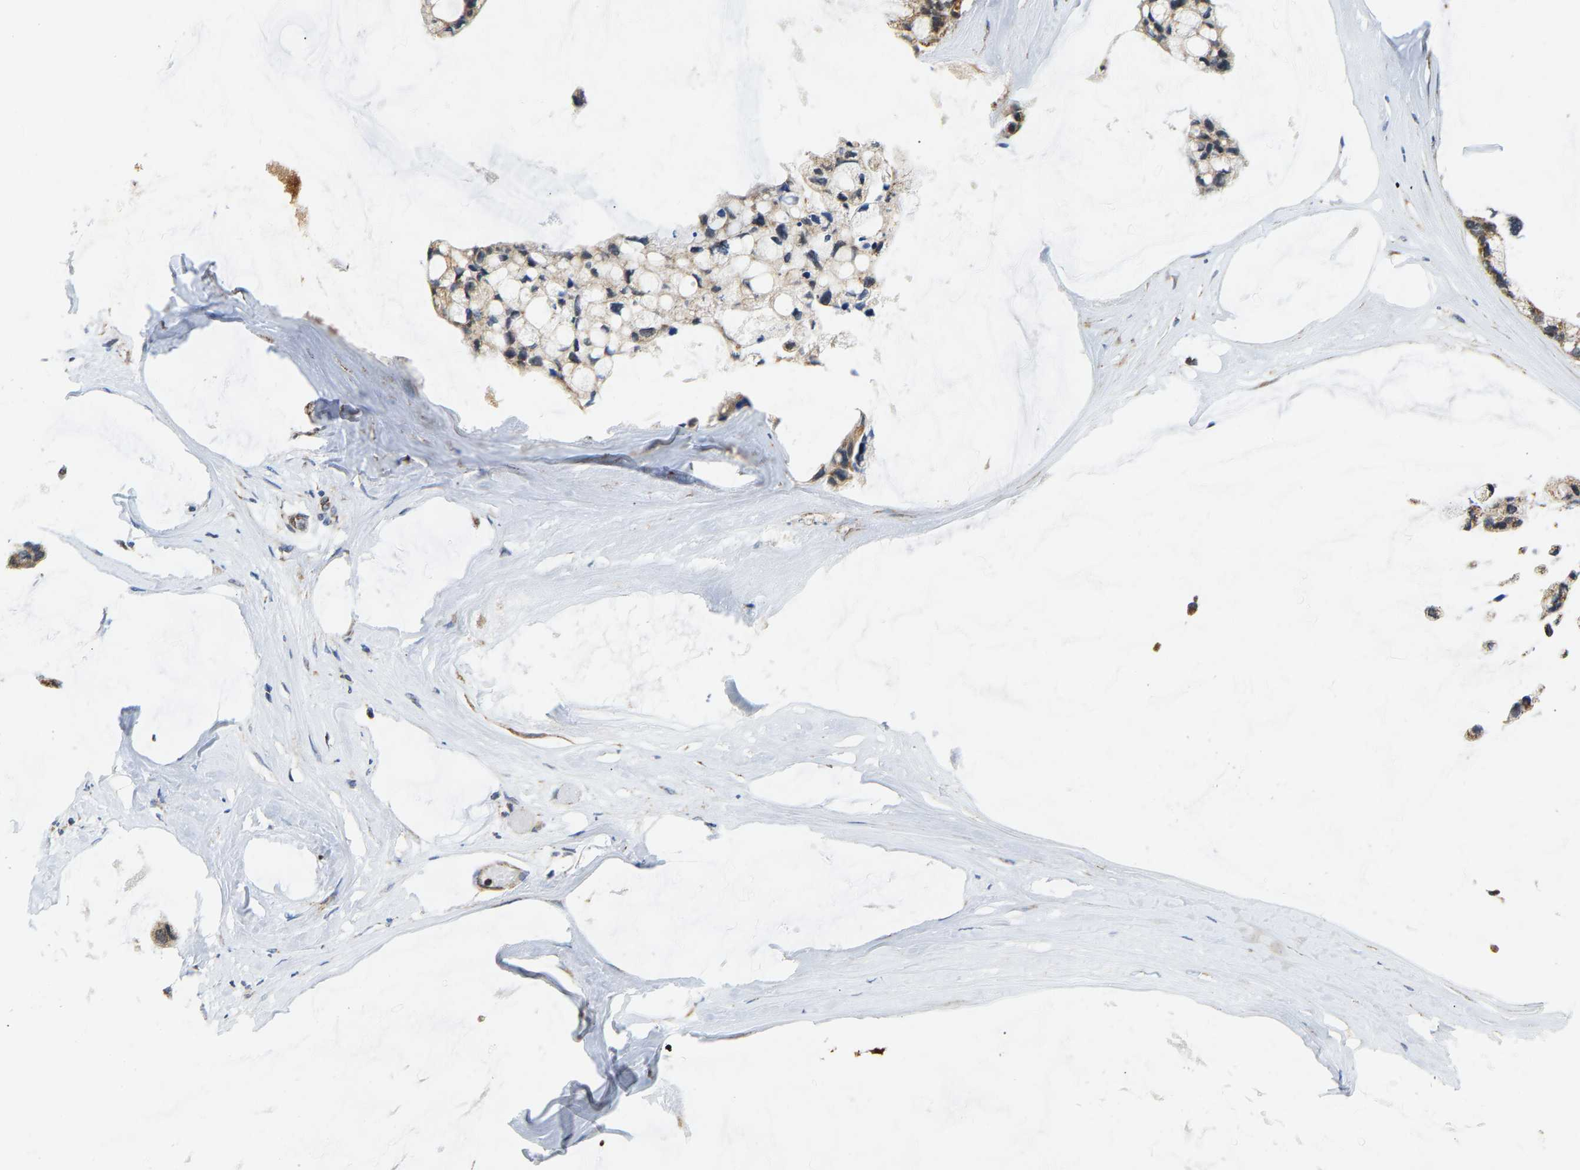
{"staining": {"intensity": "moderate", "quantity": ">75%", "location": "cytoplasmic/membranous"}, "tissue": "ovarian cancer", "cell_type": "Tumor cells", "image_type": "cancer", "snomed": [{"axis": "morphology", "description": "Cystadenocarcinoma, mucinous, NOS"}, {"axis": "topography", "description": "Ovary"}], "caption": "Ovarian cancer (mucinous cystadenocarcinoma) stained with IHC displays moderate cytoplasmic/membranous positivity in approximately >75% of tumor cells.", "gene": "GIMAP7", "patient": {"sex": "female", "age": 39}}